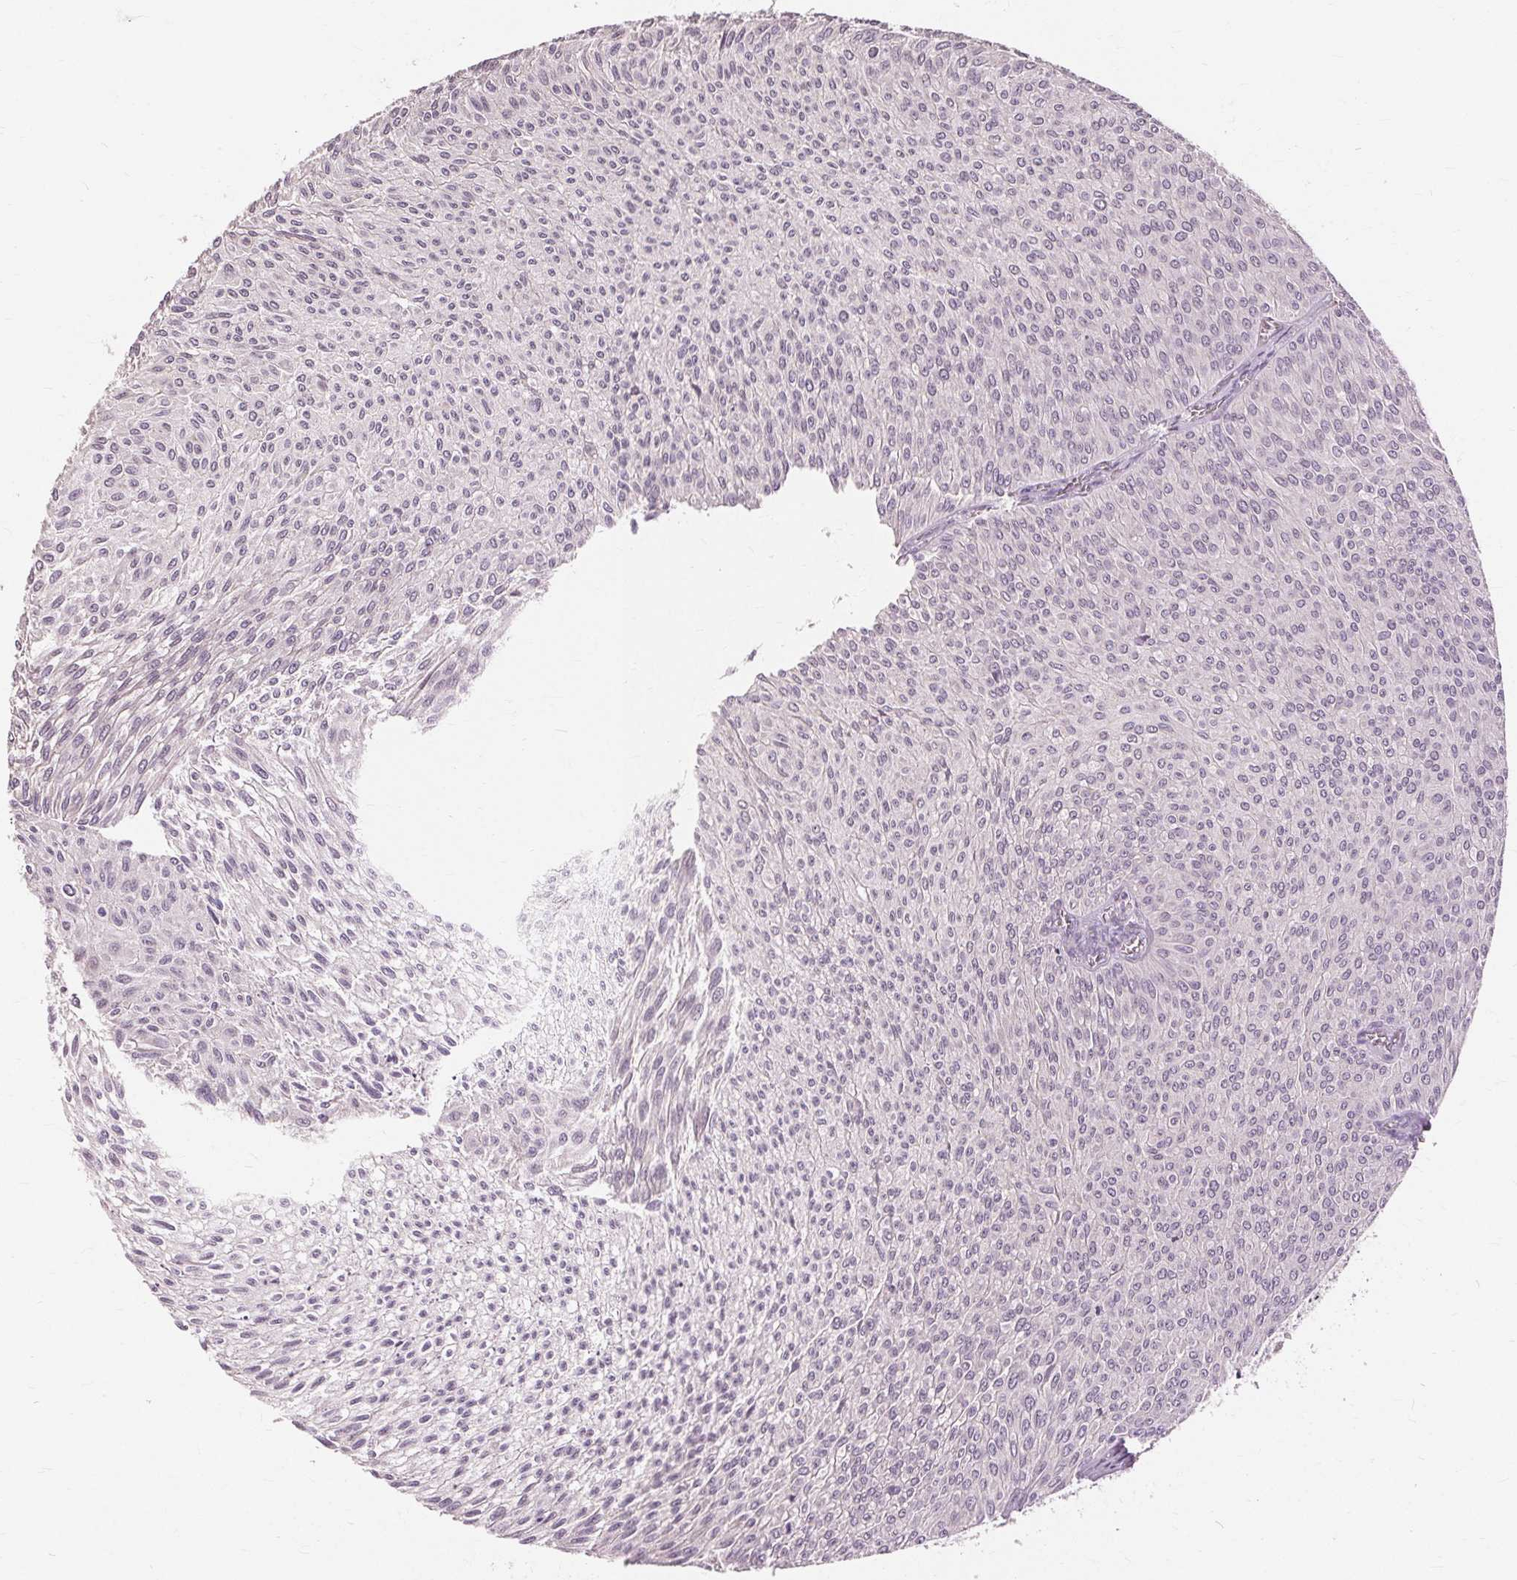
{"staining": {"intensity": "negative", "quantity": "none", "location": "none"}, "tissue": "urothelial cancer", "cell_type": "Tumor cells", "image_type": "cancer", "snomed": [{"axis": "morphology", "description": "Urothelial carcinoma, Low grade"}, {"axis": "topography", "description": "Urinary bladder"}], "caption": "This is an immunohistochemistry image of human low-grade urothelial carcinoma. There is no positivity in tumor cells.", "gene": "SIGLEC6", "patient": {"sex": "male", "age": 91}}